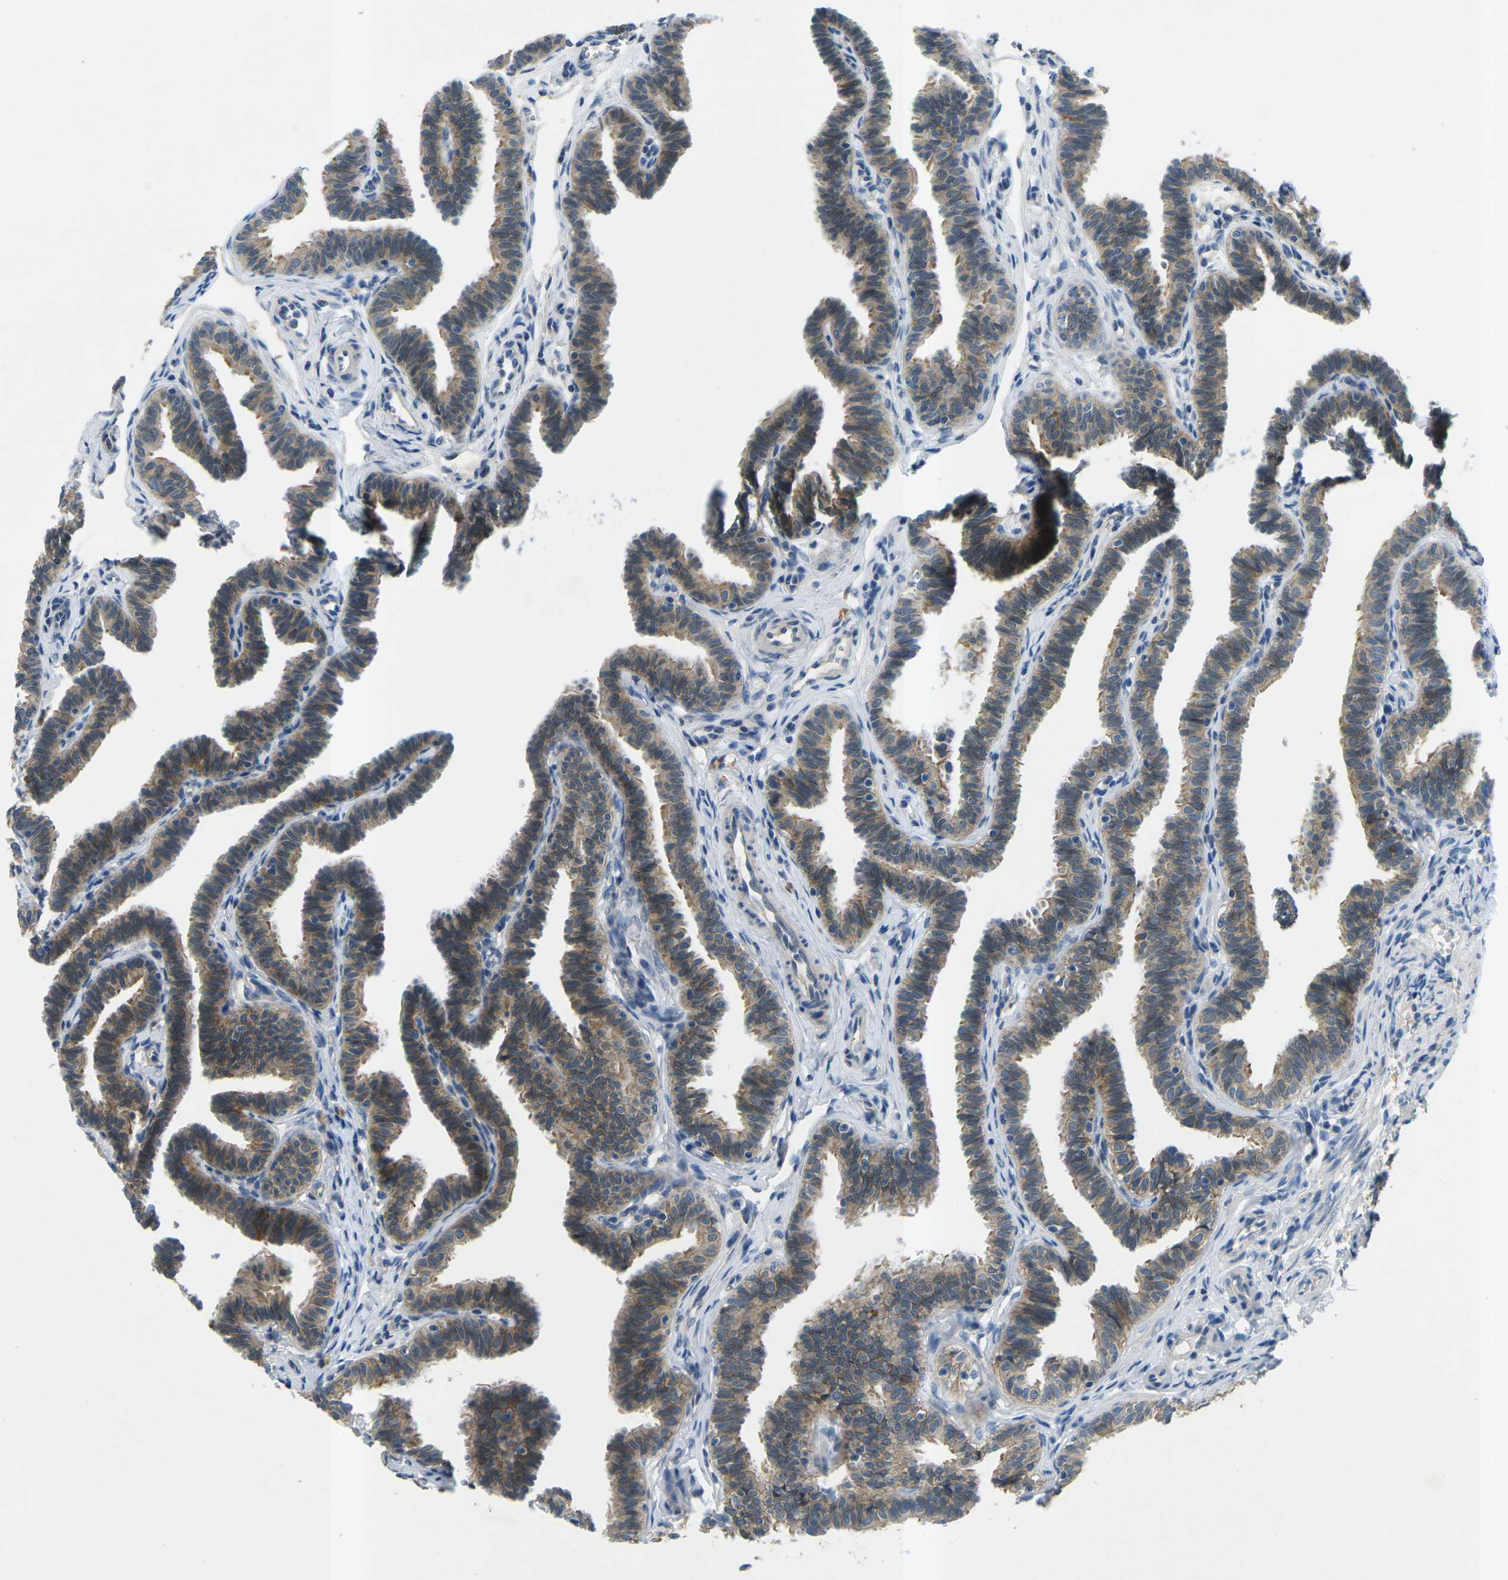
{"staining": {"intensity": "moderate", "quantity": "25%-75%", "location": "cytoplasmic/membranous"}, "tissue": "fallopian tube", "cell_type": "Glandular cells", "image_type": "normal", "snomed": [{"axis": "morphology", "description": "Normal tissue, NOS"}, {"axis": "topography", "description": "Fallopian tube"}, {"axis": "topography", "description": "Ovary"}], "caption": "Immunohistochemical staining of benign fallopian tube exhibits medium levels of moderate cytoplasmic/membranous positivity in about 25%-75% of glandular cells. The staining is performed using DAB (3,3'-diaminobenzidine) brown chromogen to label protein expression. The nuclei are counter-stained blue using hematoxylin.", "gene": "CTNND1", "patient": {"sex": "female", "age": 23}}